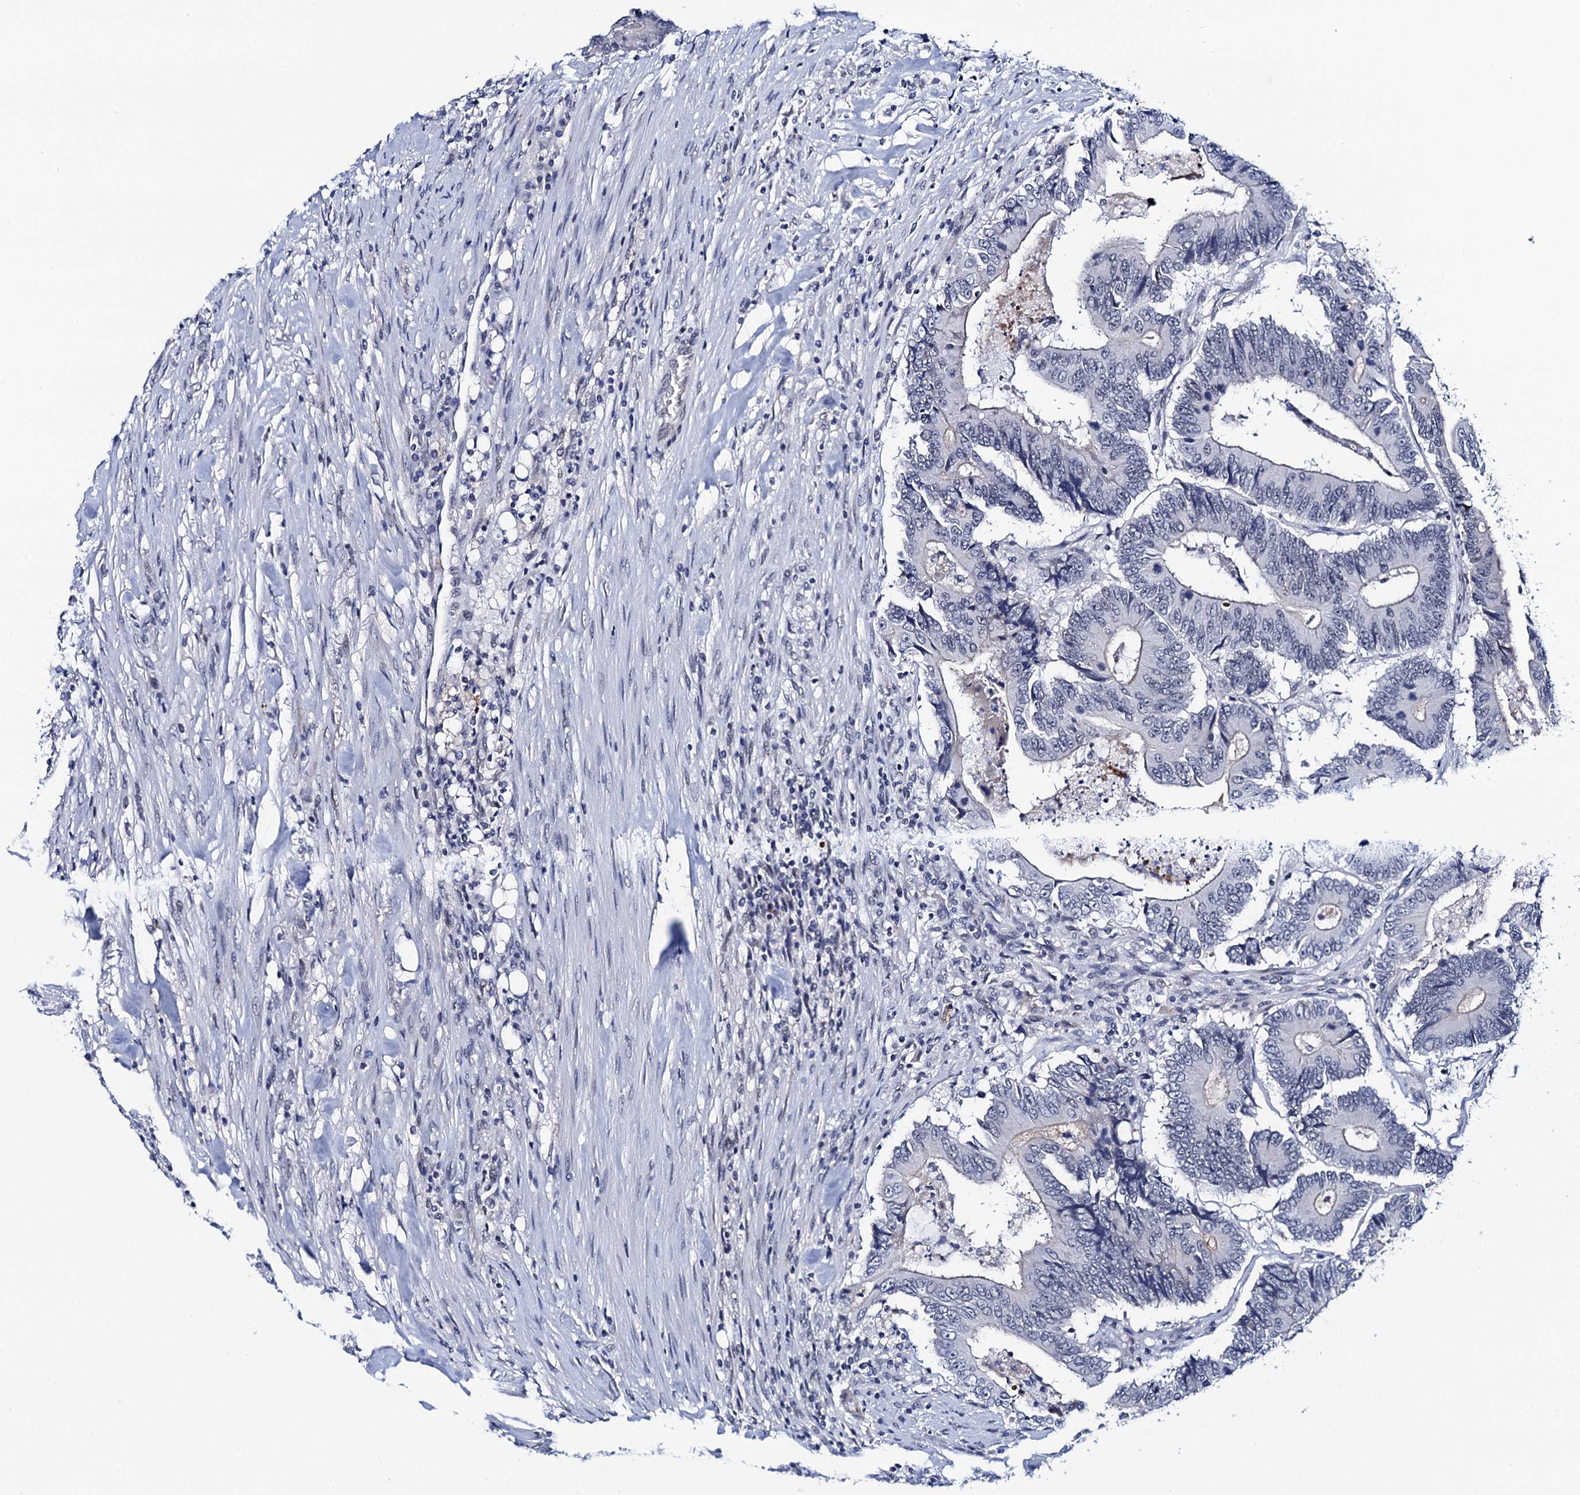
{"staining": {"intensity": "negative", "quantity": "none", "location": "none"}, "tissue": "colorectal cancer", "cell_type": "Tumor cells", "image_type": "cancer", "snomed": [{"axis": "morphology", "description": "Adenocarcinoma, NOS"}, {"axis": "topography", "description": "Colon"}], "caption": "DAB (3,3'-diaminobenzidine) immunohistochemical staining of colorectal cancer (adenocarcinoma) displays no significant staining in tumor cells.", "gene": "C16orf87", "patient": {"sex": "male", "age": 83}}